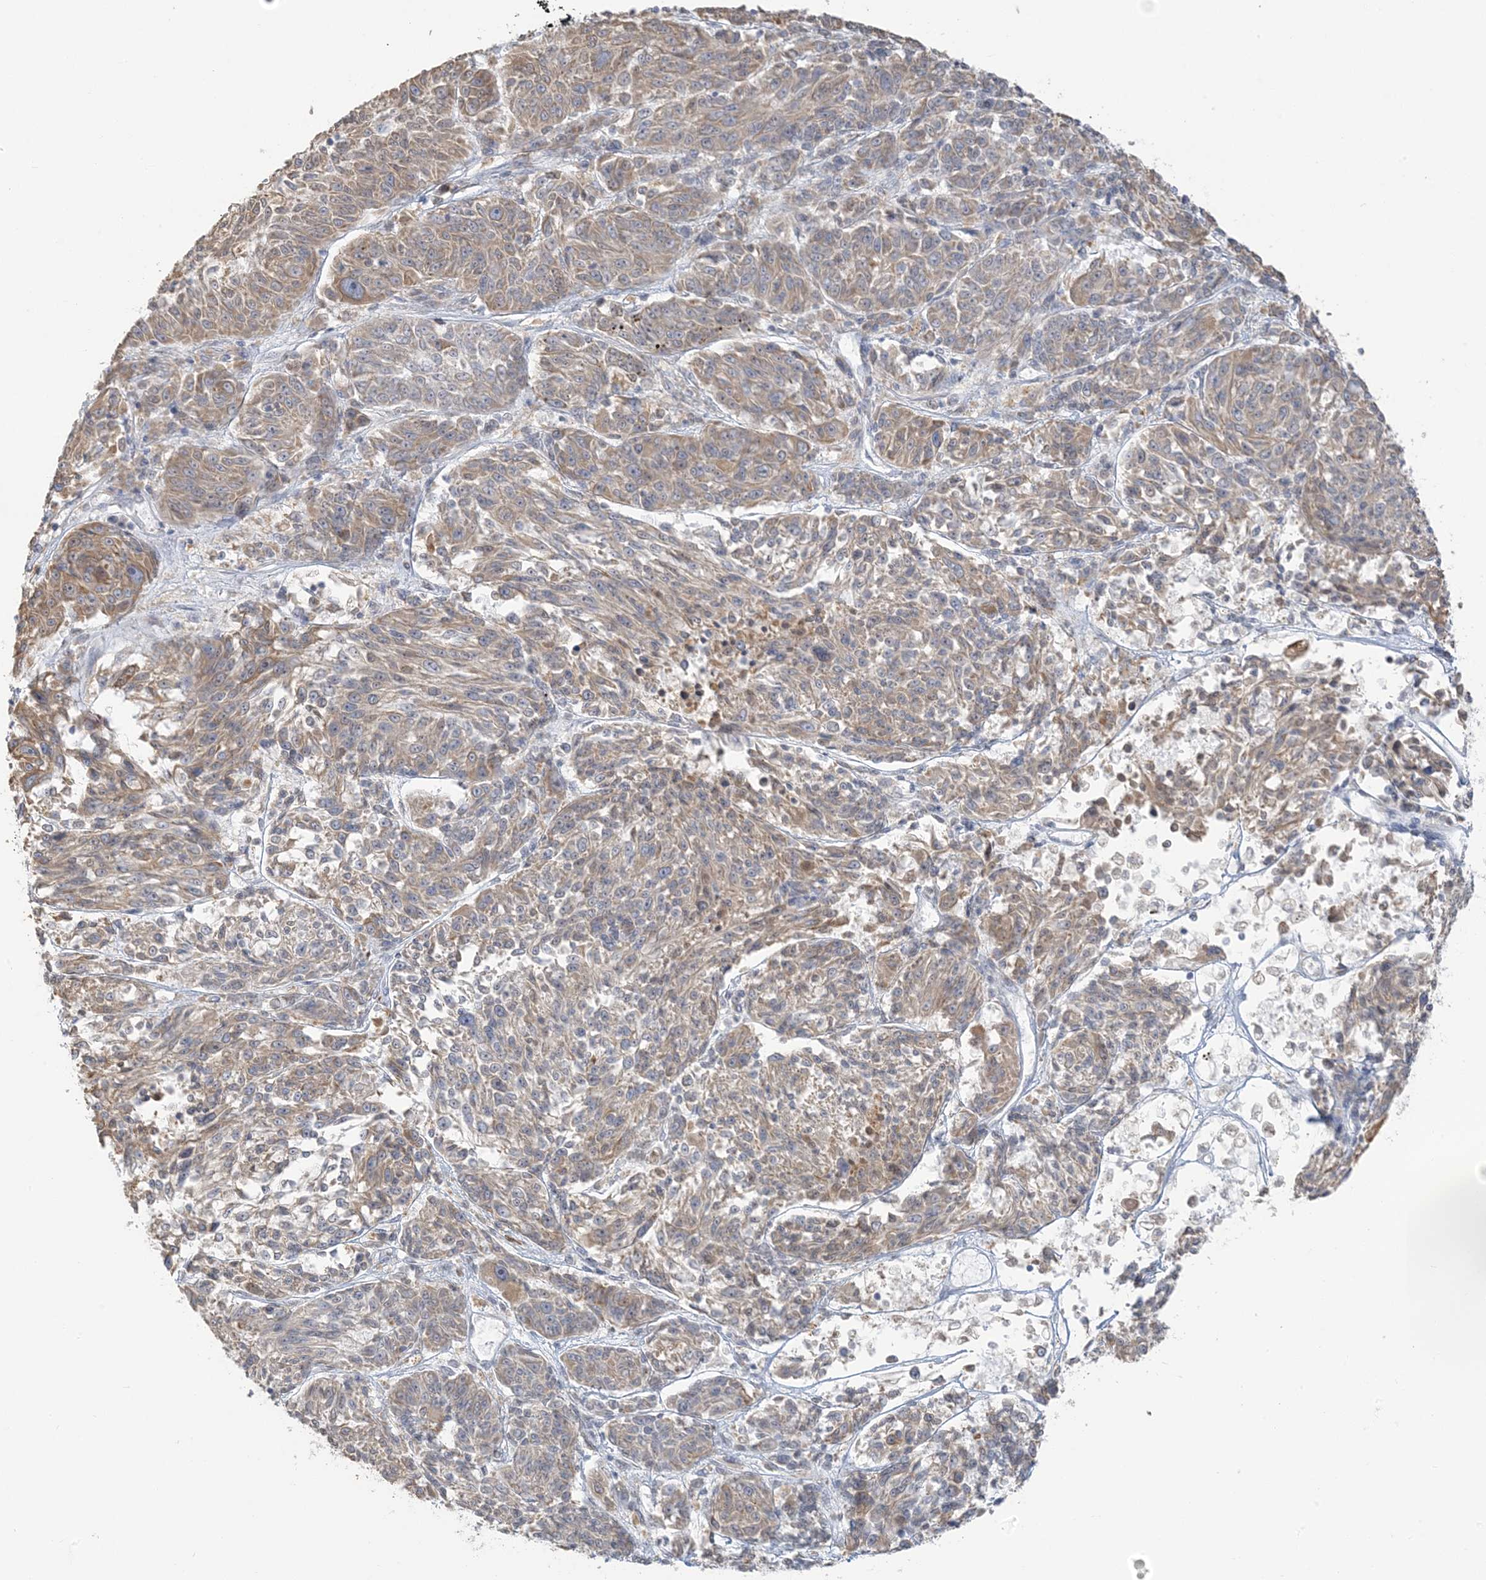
{"staining": {"intensity": "moderate", "quantity": ">75%", "location": "cytoplasmic/membranous"}, "tissue": "melanoma", "cell_type": "Tumor cells", "image_type": "cancer", "snomed": [{"axis": "morphology", "description": "Malignant melanoma, NOS"}, {"axis": "topography", "description": "Skin"}], "caption": "Approximately >75% of tumor cells in human malignant melanoma reveal moderate cytoplasmic/membranous protein positivity as visualized by brown immunohistochemical staining.", "gene": "EEFSEC", "patient": {"sex": "male", "age": 53}}